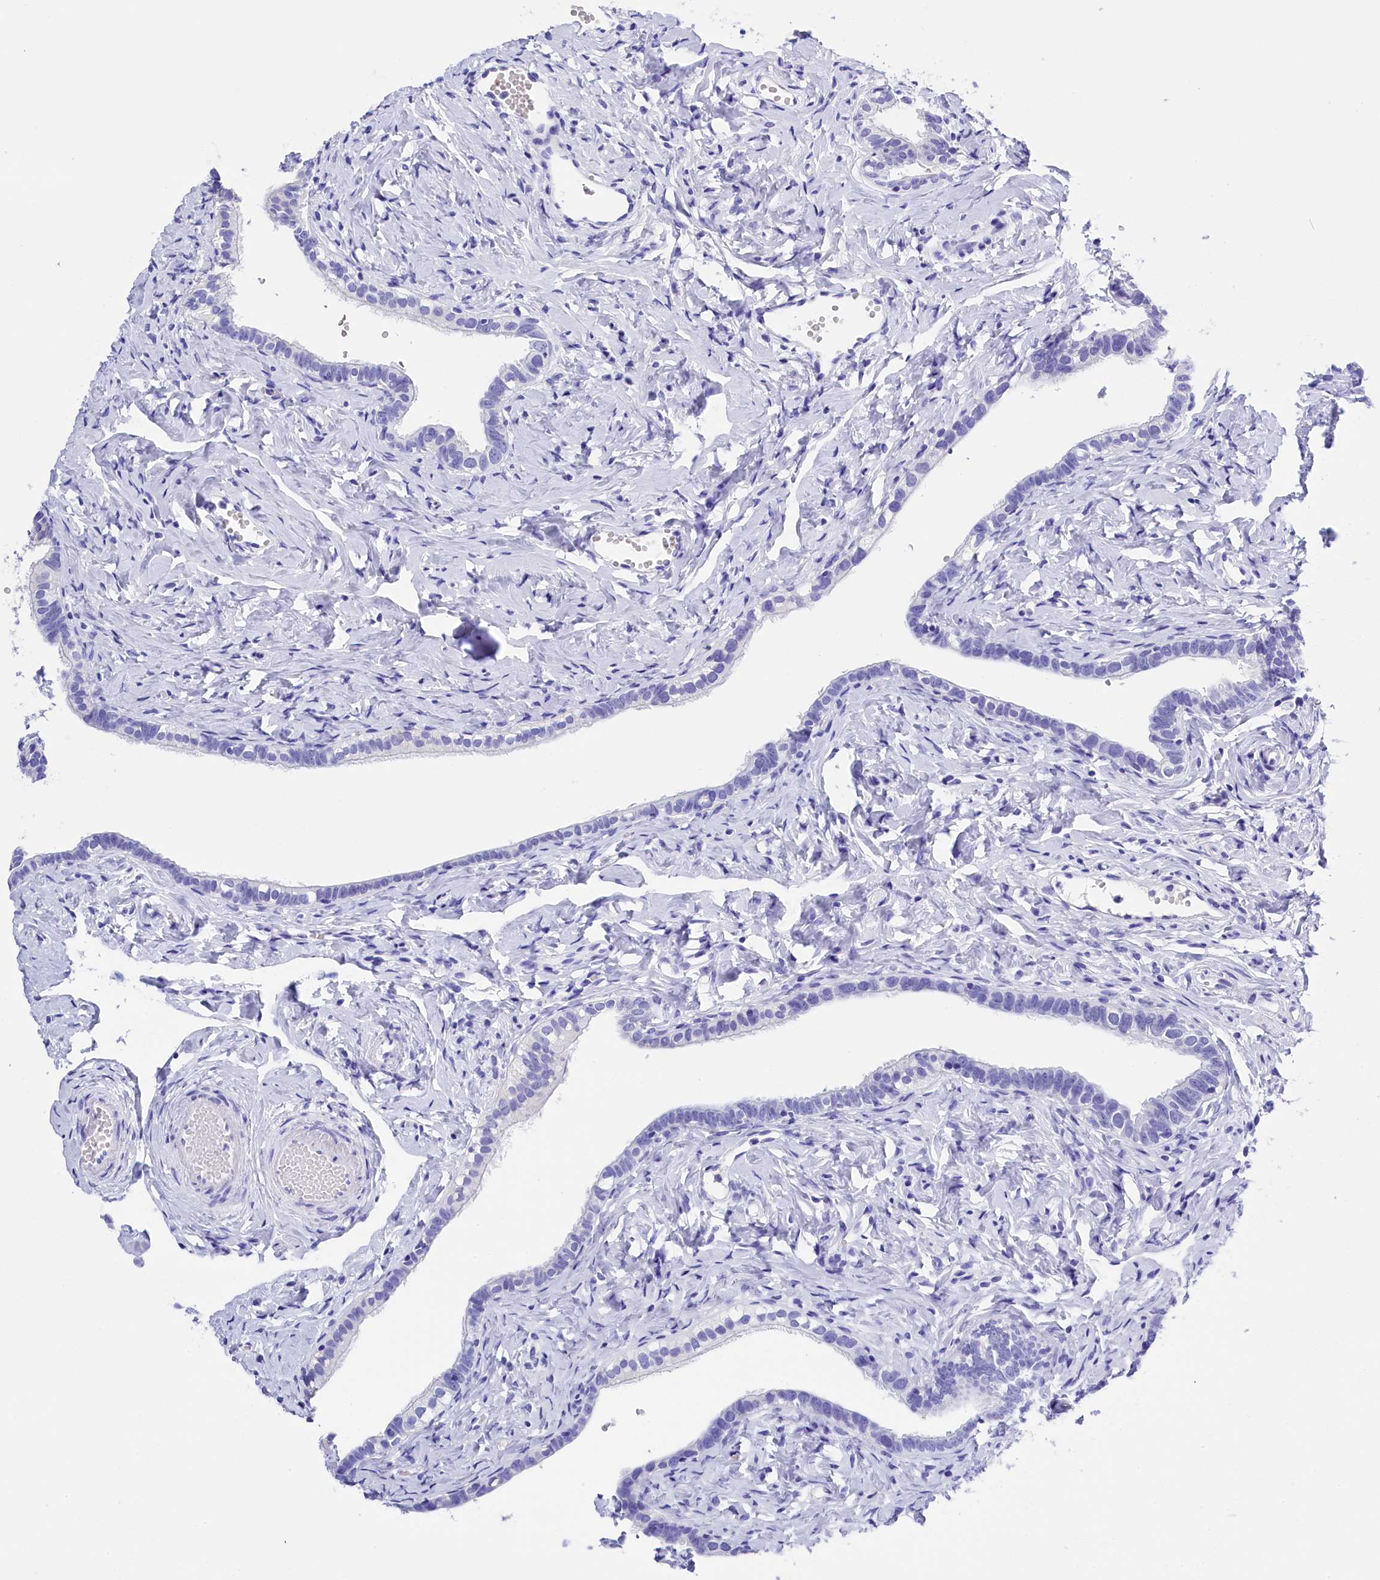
{"staining": {"intensity": "negative", "quantity": "none", "location": "none"}, "tissue": "fallopian tube", "cell_type": "Glandular cells", "image_type": "normal", "snomed": [{"axis": "morphology", "description": "Normal tissue, NOS"}, {"axis": "topography", "description": "Fallopian tube"}], "caption": "Immunohistochemistry (IHC) of benign fallopian tube shows no positivity in glandular cells.", "gene": "CLC", "patient": {"sex": "female", "age": 66}}